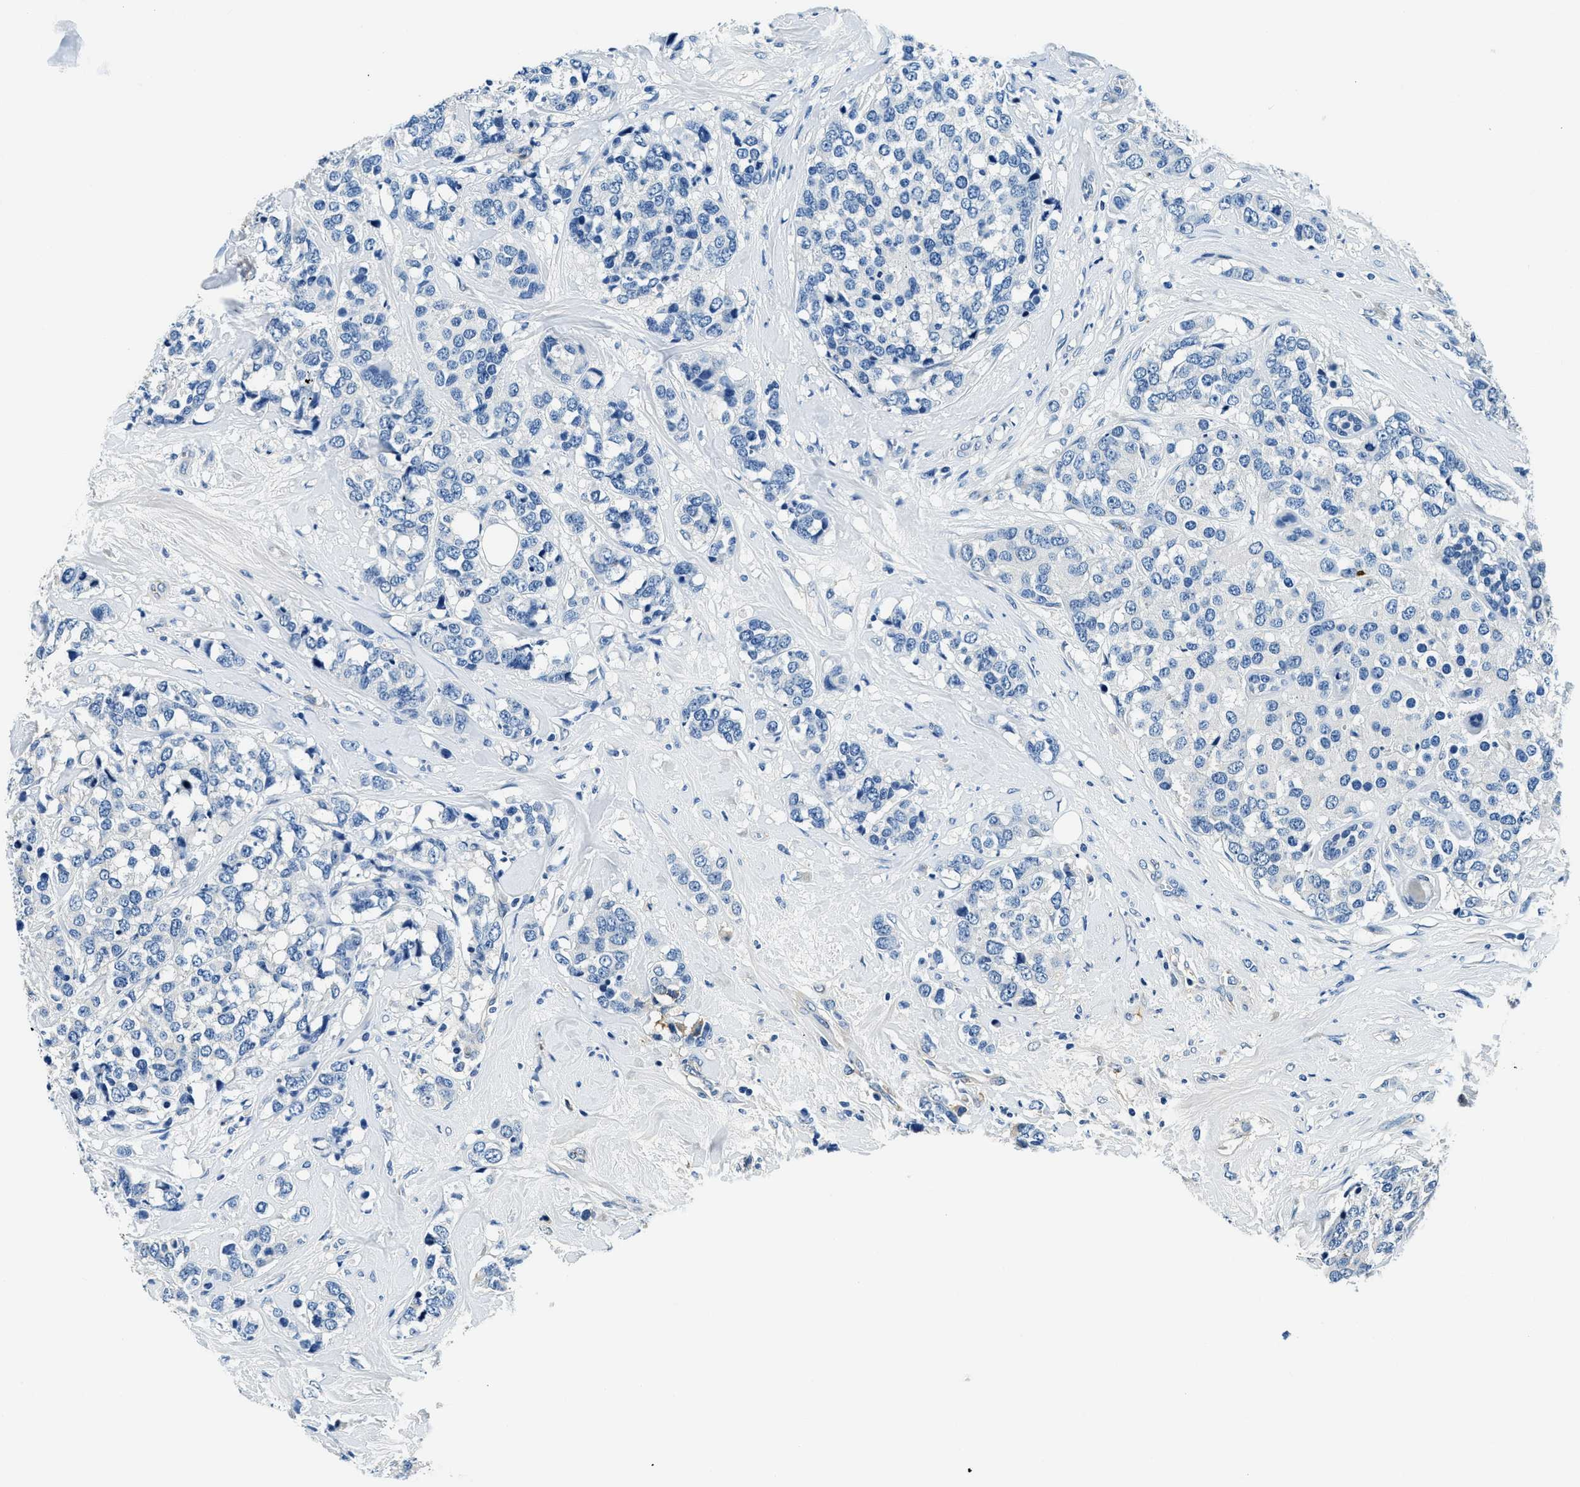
{"staining": {"intensity": "negative", "quantity": "none", "location": "none"}, "tissue": "breast cancer", "cell_type": "Tumor cells", "image_type": "cancer", "snomed": [{"axis": "morphology", "description": "Lobular carcinoma"}, {"axis": "topography", "description": "Breast"}], "caption": "High power microscopy micrograph of an immunohistochemistry (IHC) photomicrograph of breast cancer, revealing no significant expression in tumor cells.", "gene": "TMEM186", "patient": {"sex": "female", "age": 59}}